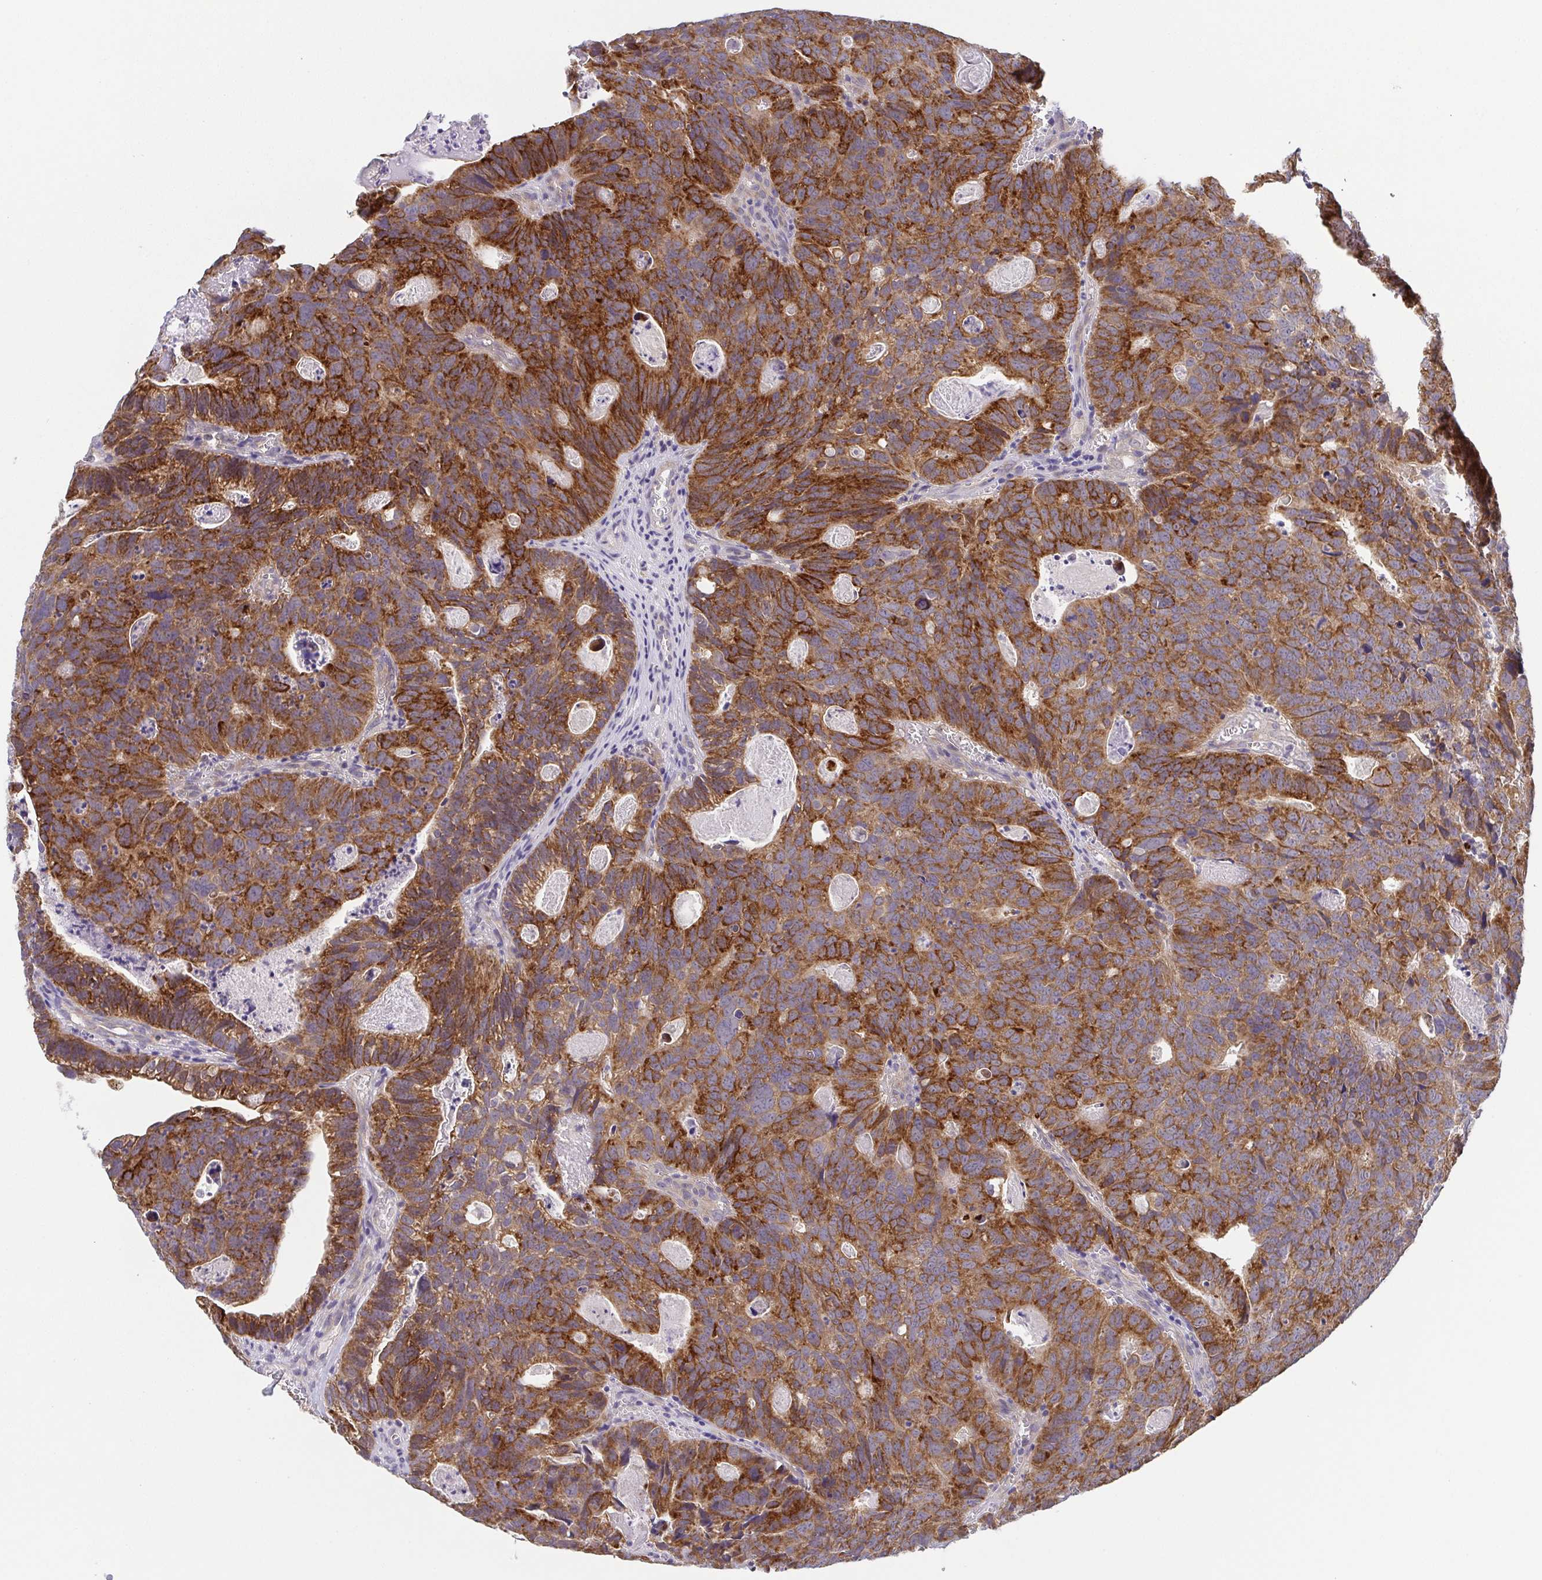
{"staining": {"intensity": "strong", "quantity": ">75%", "location": "cytoplasmic/membranous"}, "tissue": "head and neck cancer", "cell_type": "Tumor cells", "image_type": "cancer", "snomed": [{"axis": "morphology", "description": "Adenocarcinoma, NOS"}, {"axis": "topography", "description": "Head-Neck"}], "caption": "A micrograph of adenocarcinoma (head and neck) stained for a protein displays strong cytoplasmic/membranous brown staining in tumor cells.", "gene": "BCL2L1", "patient": {"sex": "male", "age": 62}}